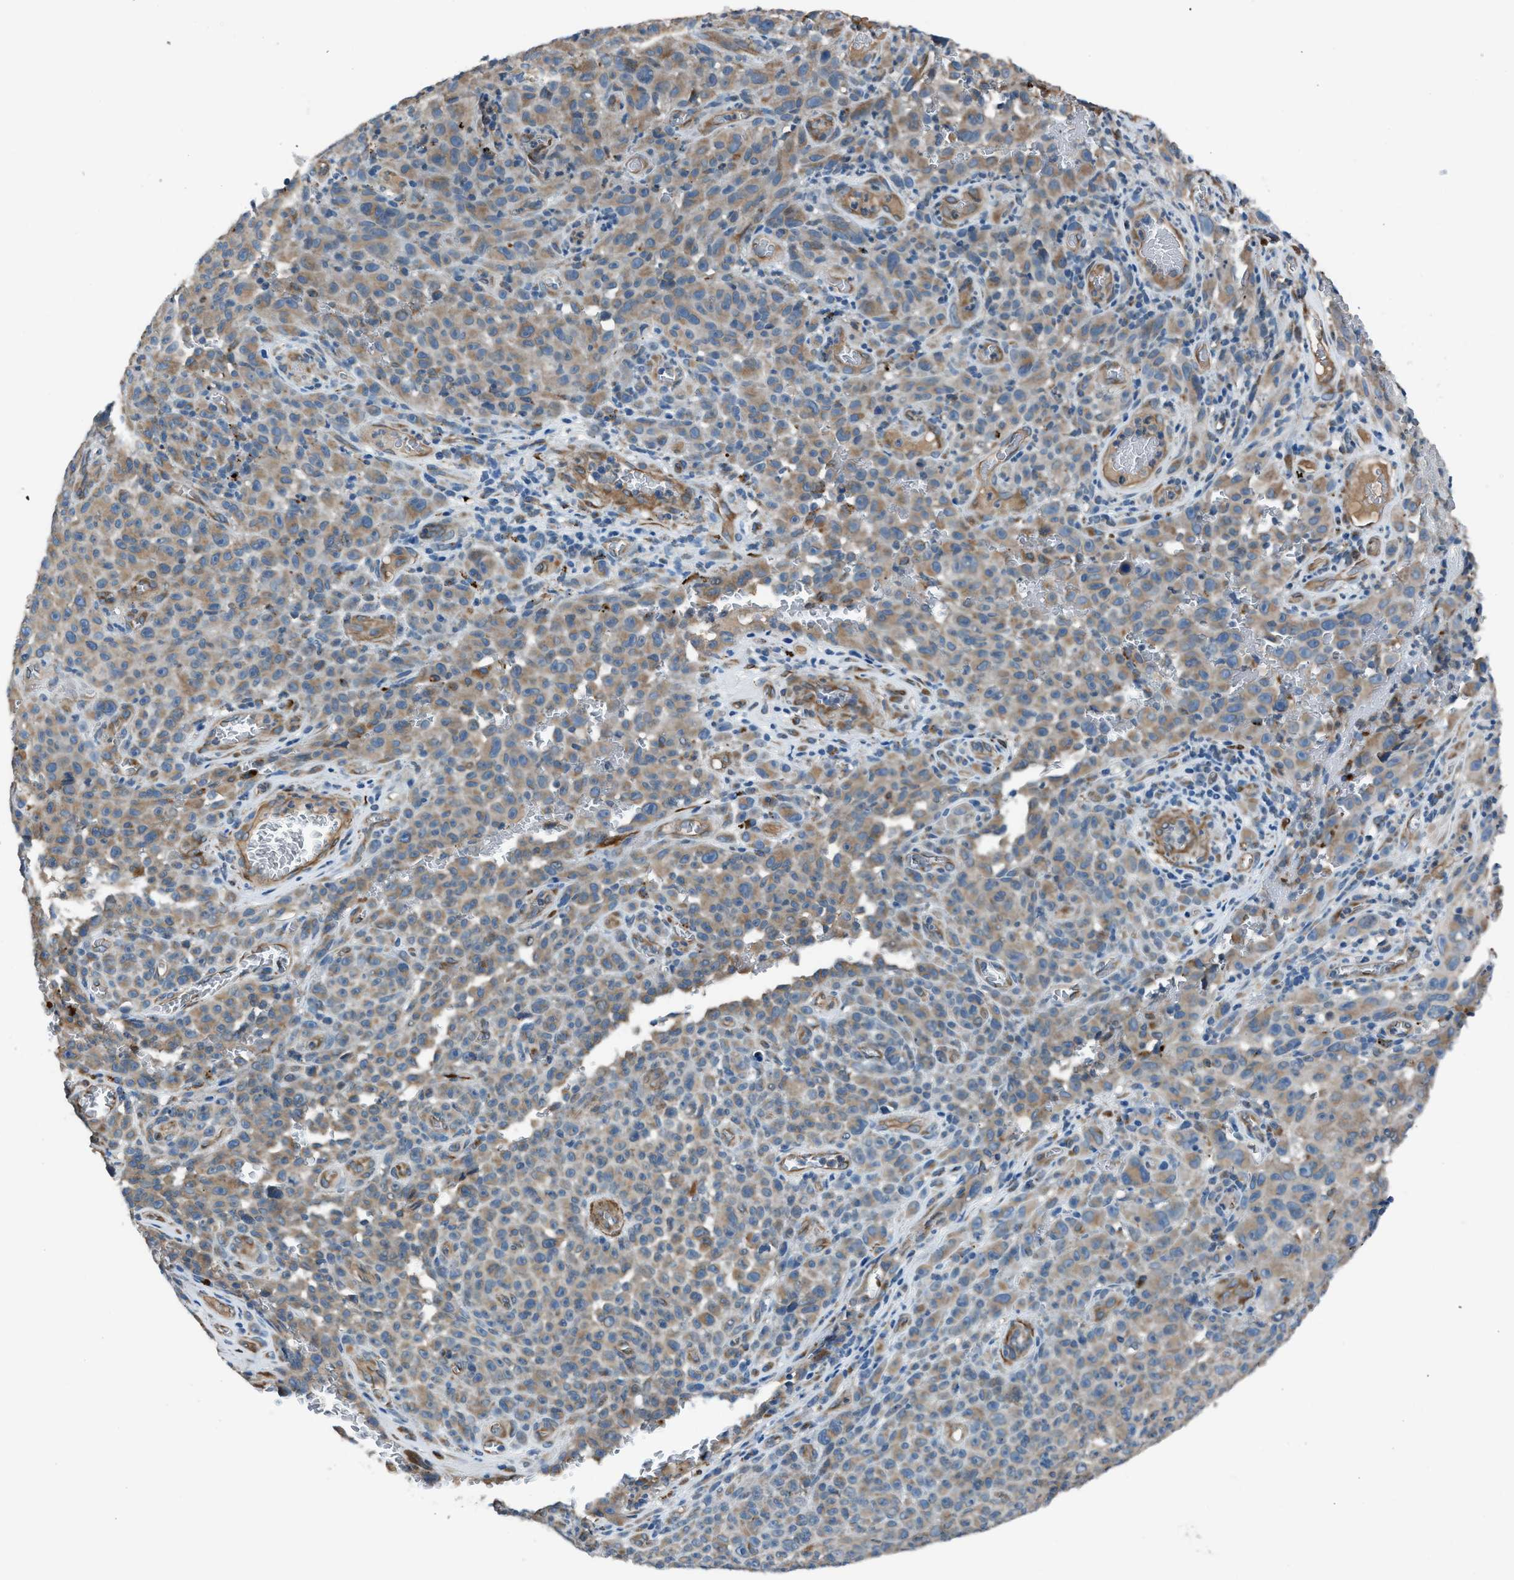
{"staining": {"intensity": "weak", "quantity": ">75%", "location": "cytoplasmic/membranous"}, "tissue": "melanoma", "cell_type": "Tumor cells", "image_type": "cancer", "snomed": [{"axis": "morphology", "description": "Malignant melanoma, NOS"}, {"axis": "topography", "description": "Skin"}], "caption": "Immunohistochemistry photomicrograph of neoplastic tissue: human melanoma stained using IHC displays low levels of weak protein expression localized specifically in the cytoplasmic/membranous of tumor cells, appearing as a cytoplasmic/membranous brown color.", "gene": "LMBR1", "patient": {"sex": "female", "age": 82}}